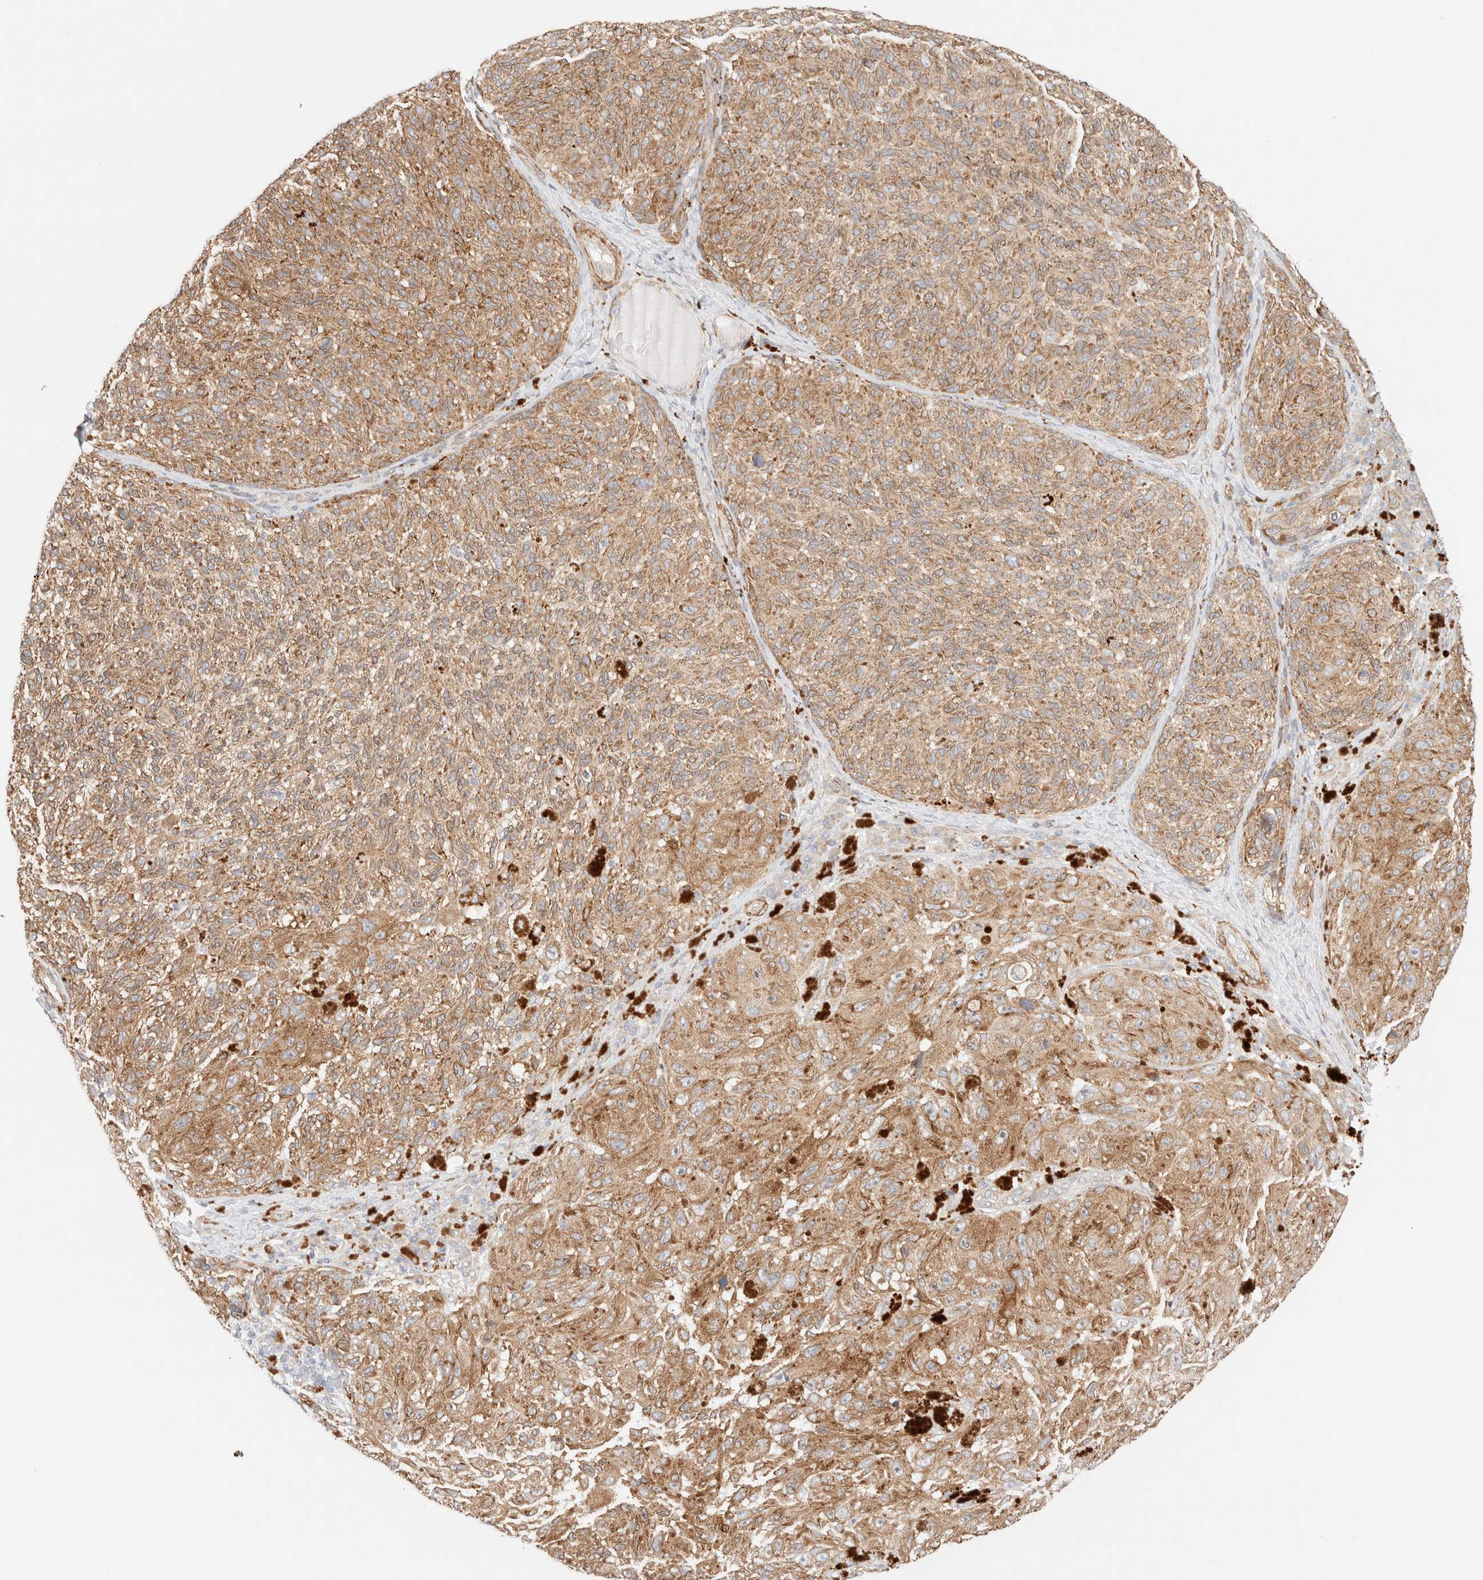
{"staining": {"intensity": "moderate", "quantity": ">75%", "location": "cytoplasmic/membranous"}, "tissue": "melanoma", "cell_type": "Tumor cells", "image_type": "cancer", "snomed": [{"axis": "morphology", "description": "Malignant melanoma, NOS"}, {"axis": "topography", "description": "Skin"}], "caption": "IHC of human melanoma displays medium levels of moderate cytoplasmic/membranous staining in approximately >75% of tumor cells.", "gene": "RRP15", "patient": {"sex": "female", "age": 73}}